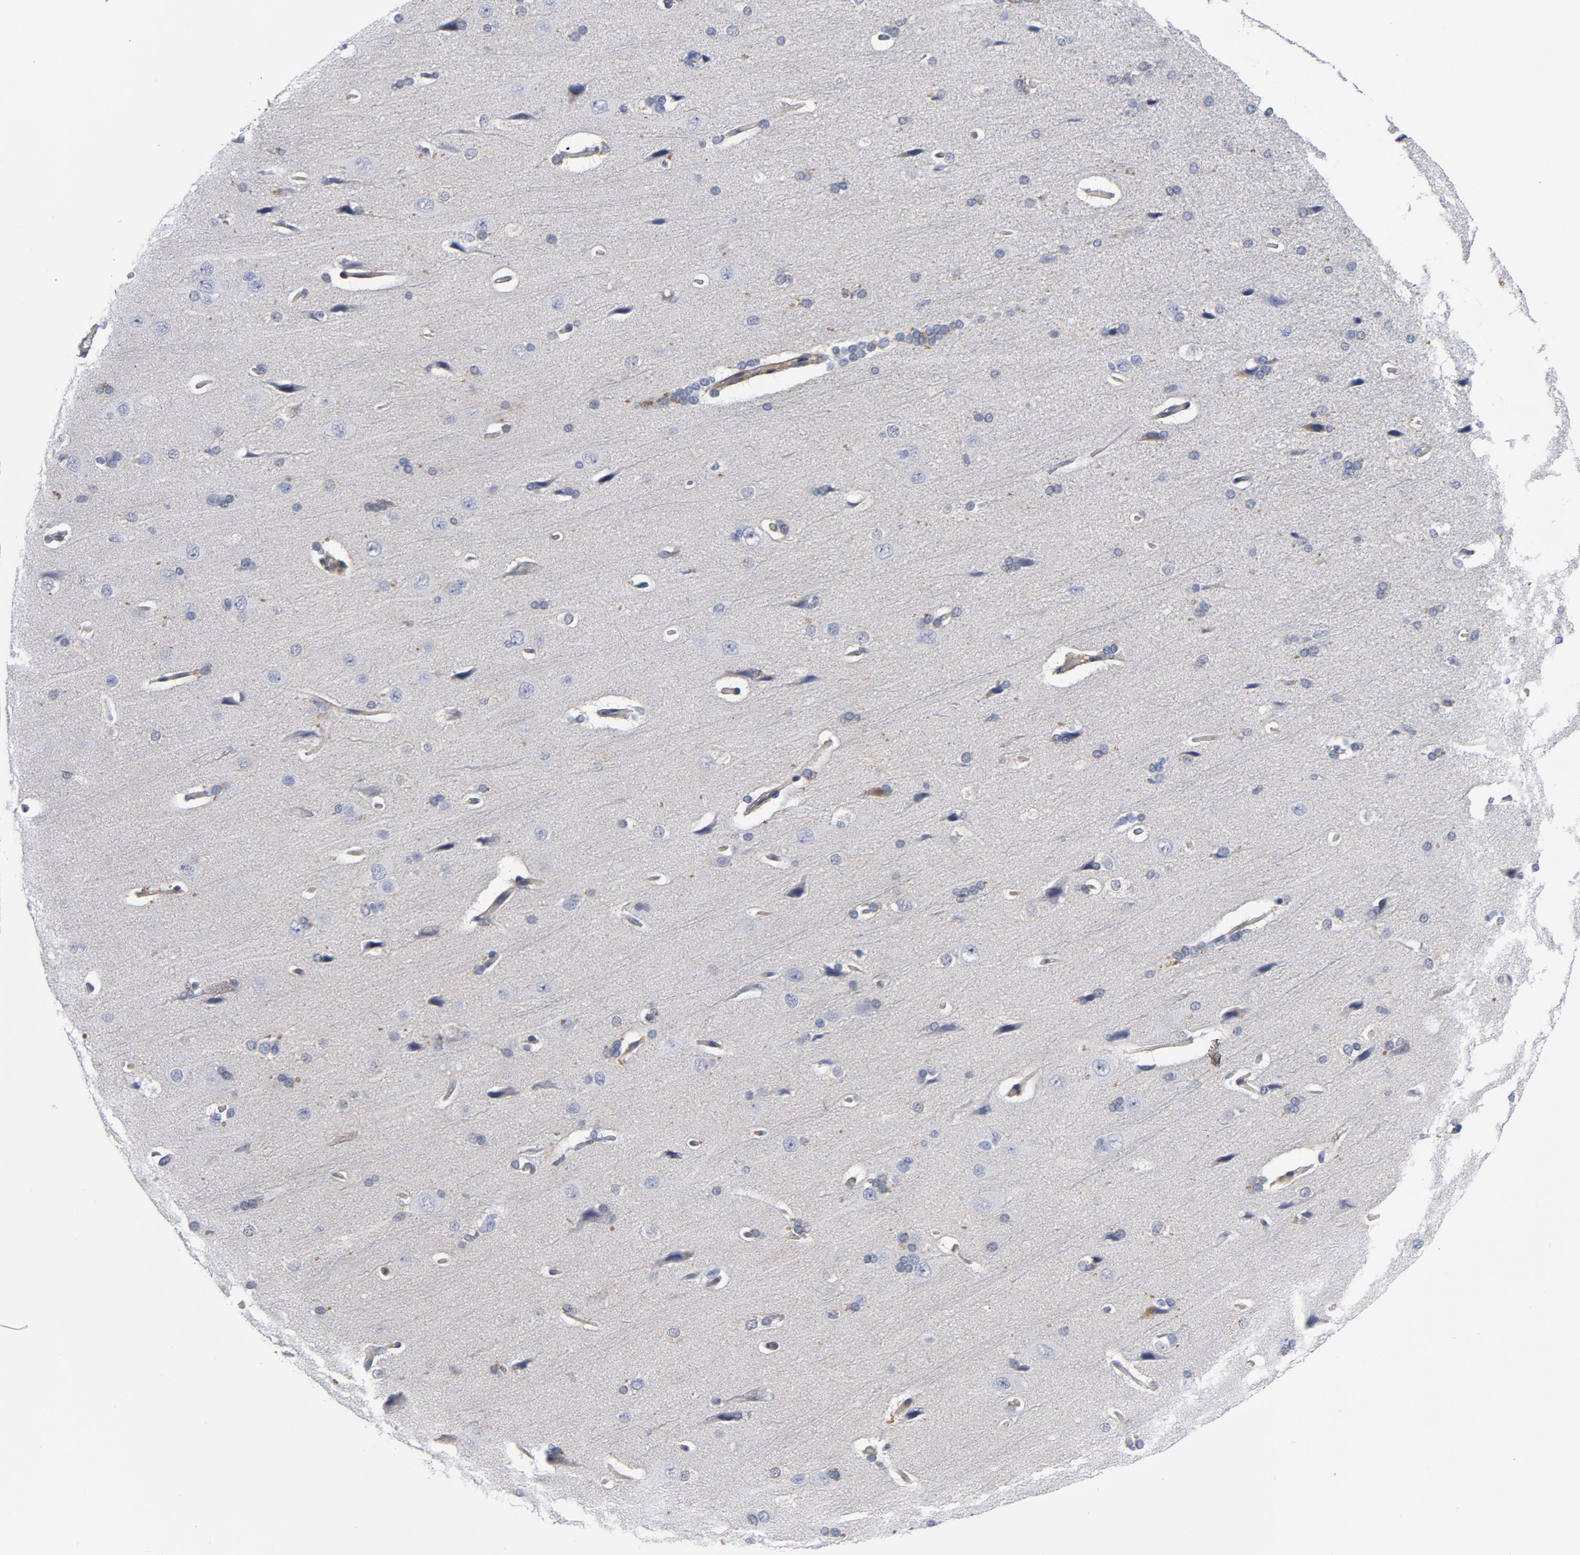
{"staining": {"intensity": "weak", "quantity": "25%-75%", "location": "cytoplasmic/membranous"}, "tissue": "cerebral cortex", "cell_type": "Endothelial cells", "image_type": "normal", "snomed": [{"axis": "morphology", "description": "Normal tissue, NOS"}, {"axis": "topography", "description": "Cerebral cortex"}], "caption": "Human cerebral cortex stained with a brown dye shows weak cytoplasmic/membranous positive positivity in about 25%-75% of endothelial cells.", "gene": "TRADD", "patient": {"sex": "male", "age": 62}}